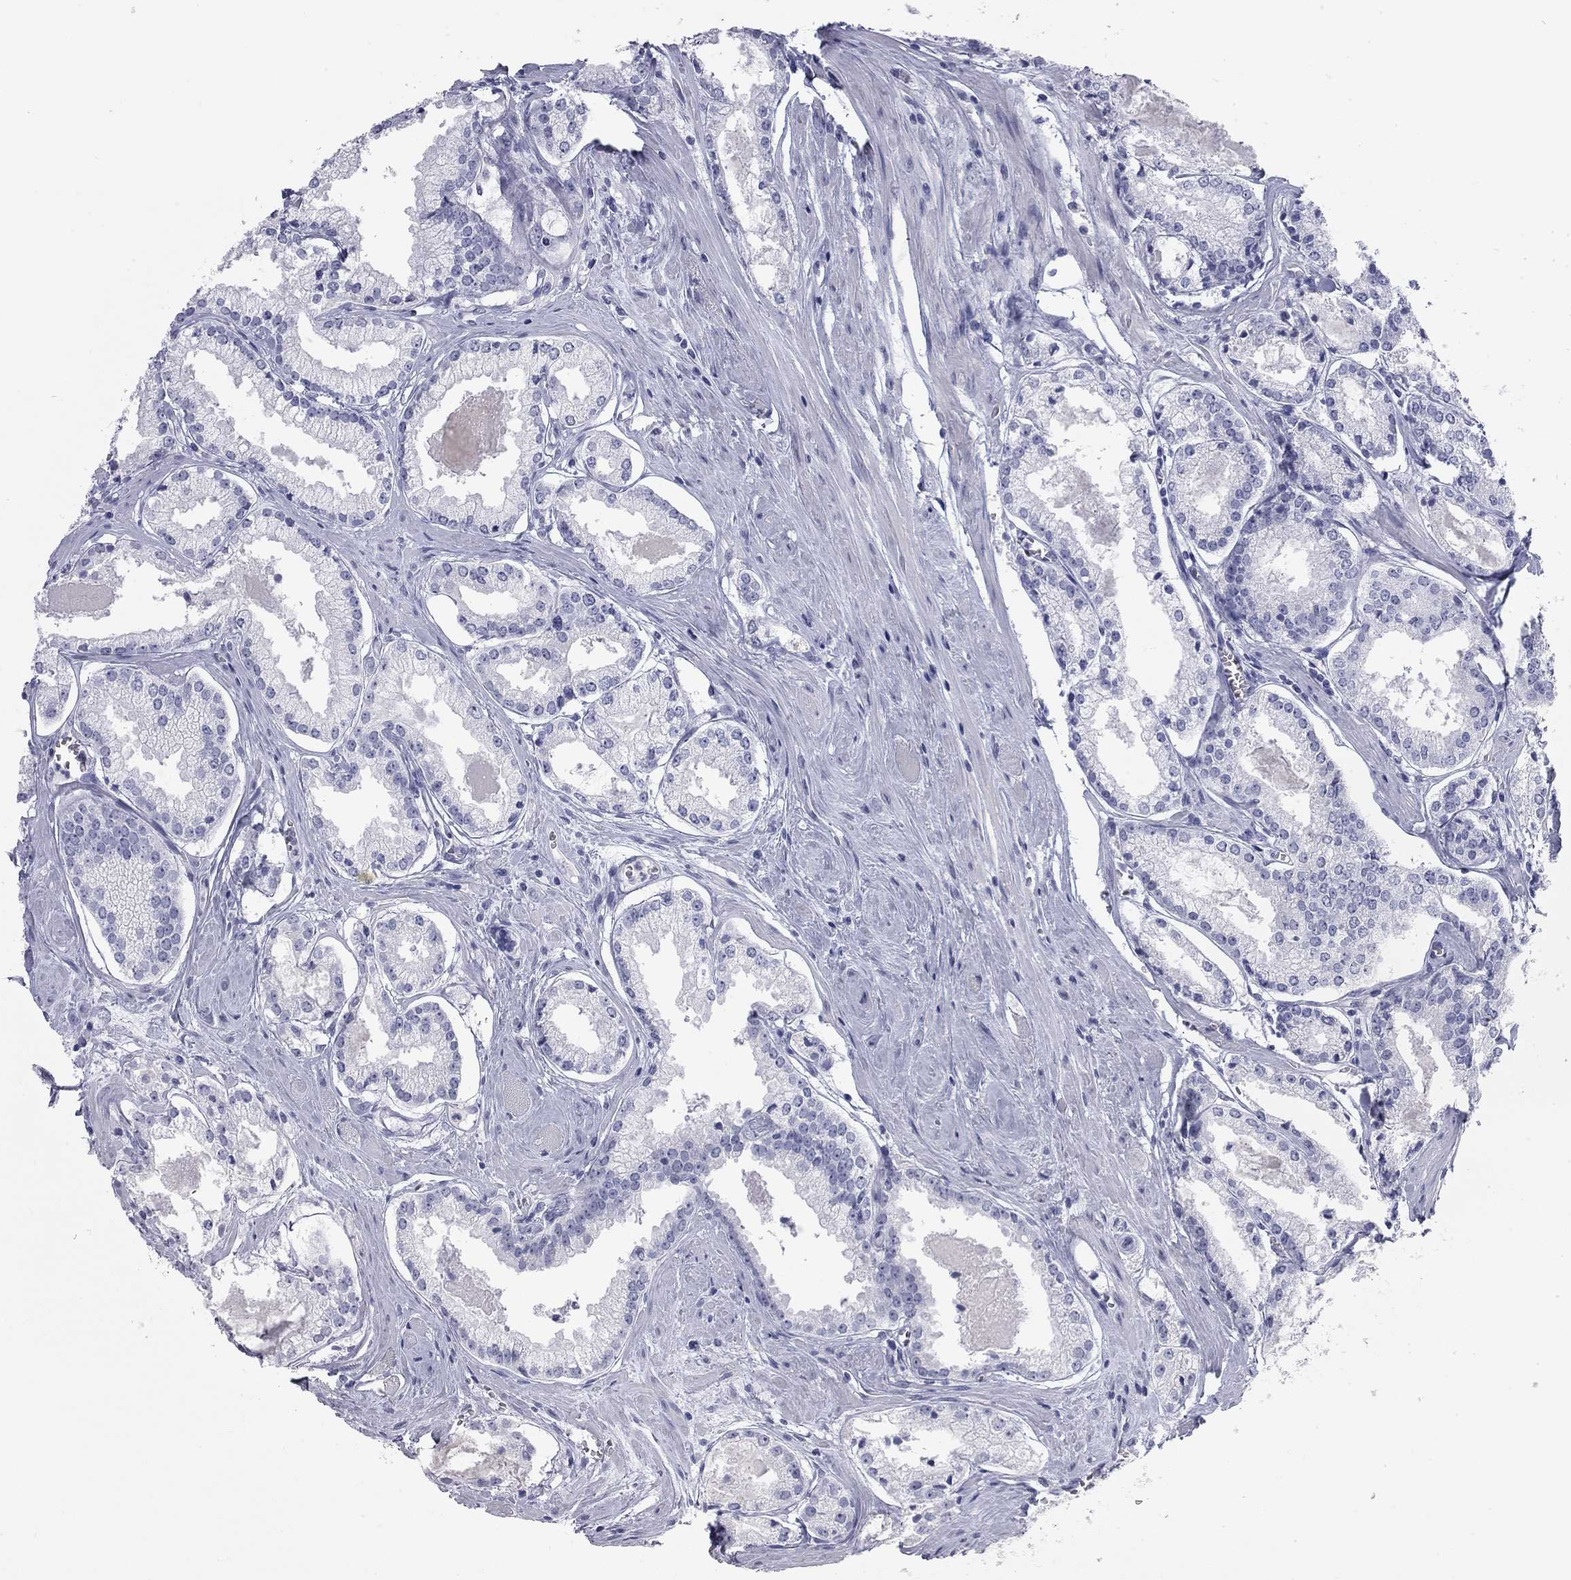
{"staining": {"intensity": "negative", "quantity": "none", "location": "none"}, "tissue": "prostate cancer", "cell_type": "Tumor cells", "image_type": "cancer", "snomed": [{"axis": "morphology", "description": "Adenocarcinoma, NOS"}, {"axis": "topography", "description": "Prostate"}], "caption": "An image of prostate cancer stained for a protein reveals no brown staining in tumor cells. (DAB immunohistochemistry visualized using brightfield microscopy, high magnification).", "gene": "AK8", "patient": {"sex": "male", "age": 72}}